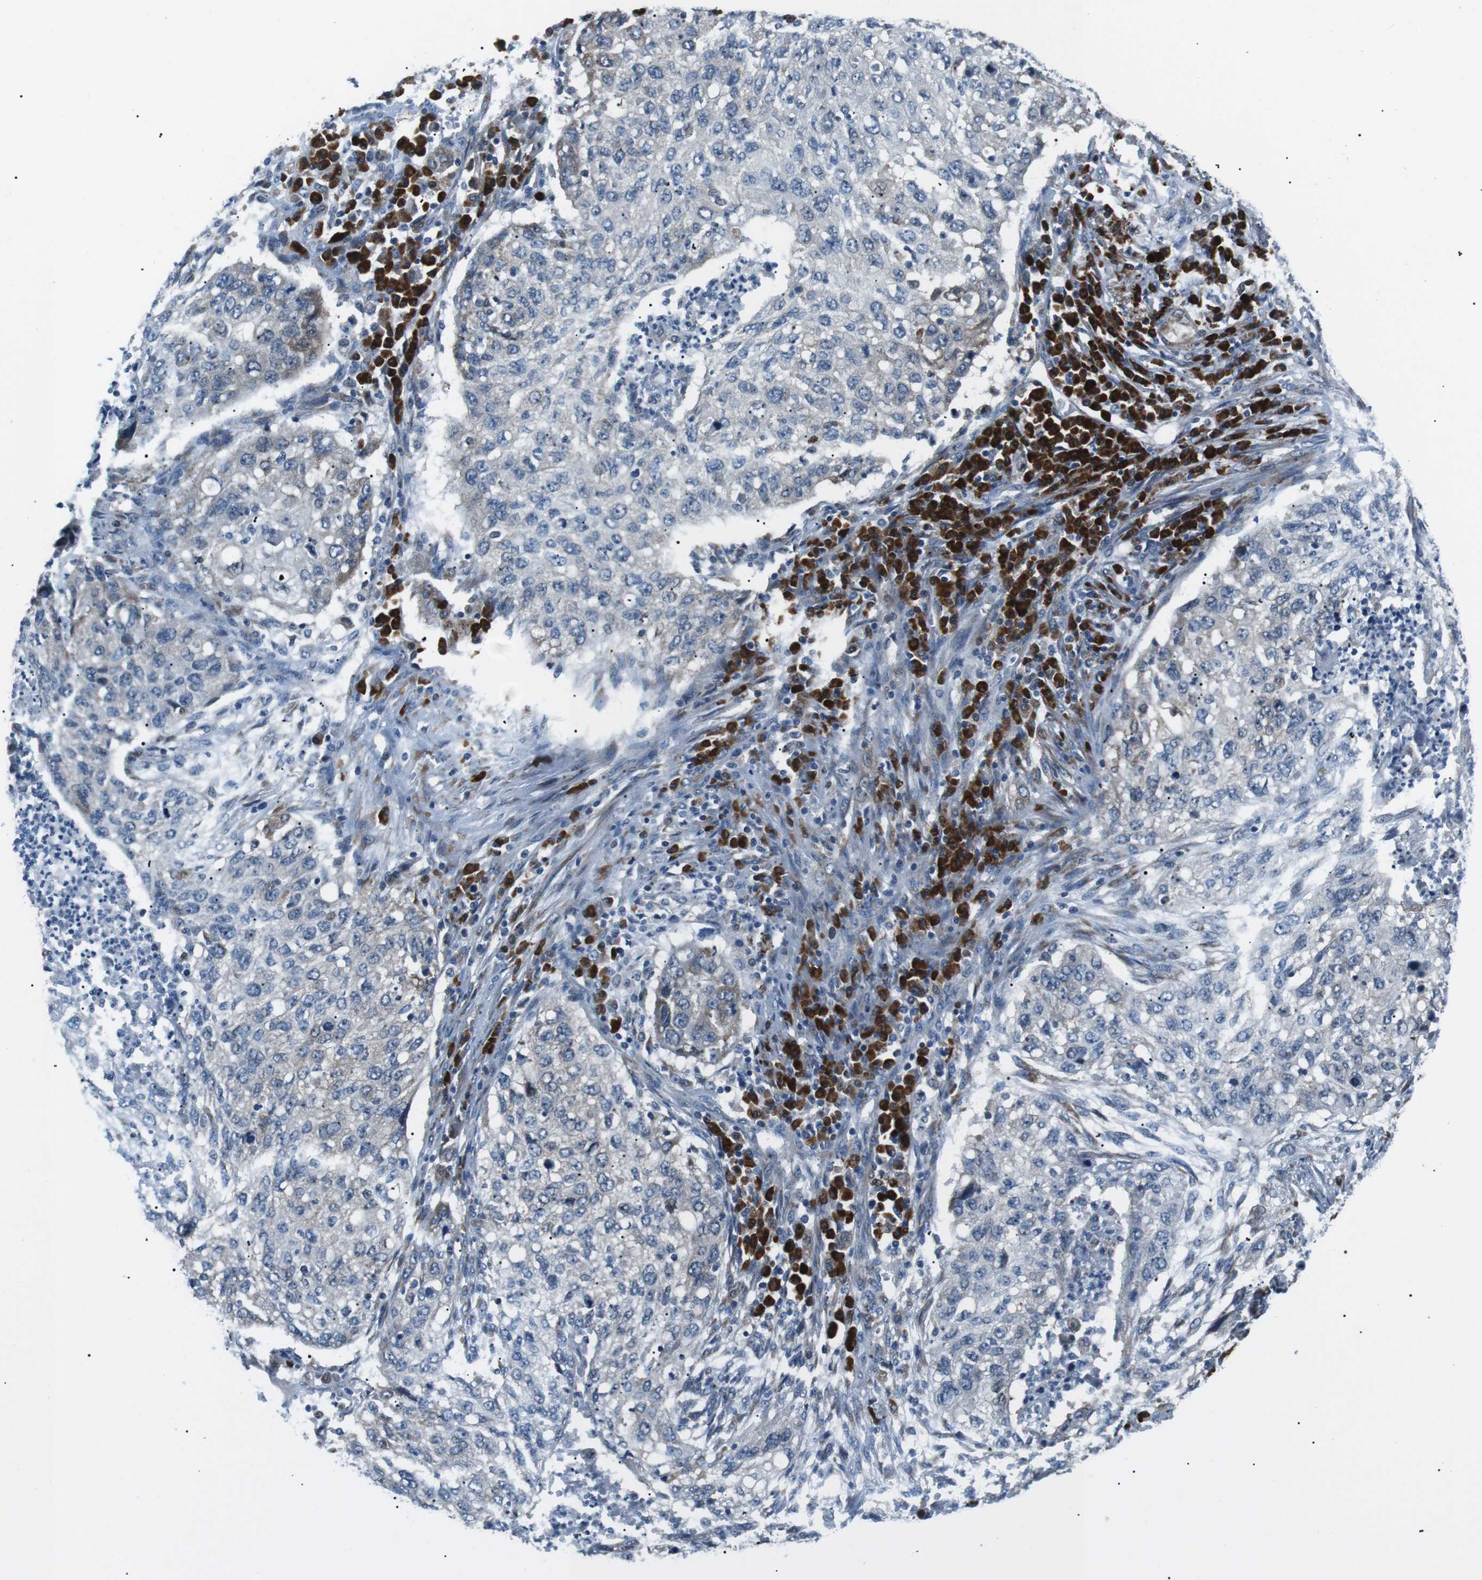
{"staining": {"intensity": "negative", "quantity": "none", "location": "none"}, "tissue": "lung cancer", "cell_type": "Tumor cells", "image_type": "cancer", "snomed": [{"axis": "morphology", "description": "Squamous cell carcinoma, NOS"}, {"axis": "topography", "description": "Lung"}], "caption": "Immunohistochemistry micrograph of neoplastic tissue: lung squamous cell carcinoma stained with DAB (3,3'-diaminobenzidine) reveals no significant protein staining in tumor cells.", "gene": "BLNK", "patient": {"sex": "female", "age": 63}}